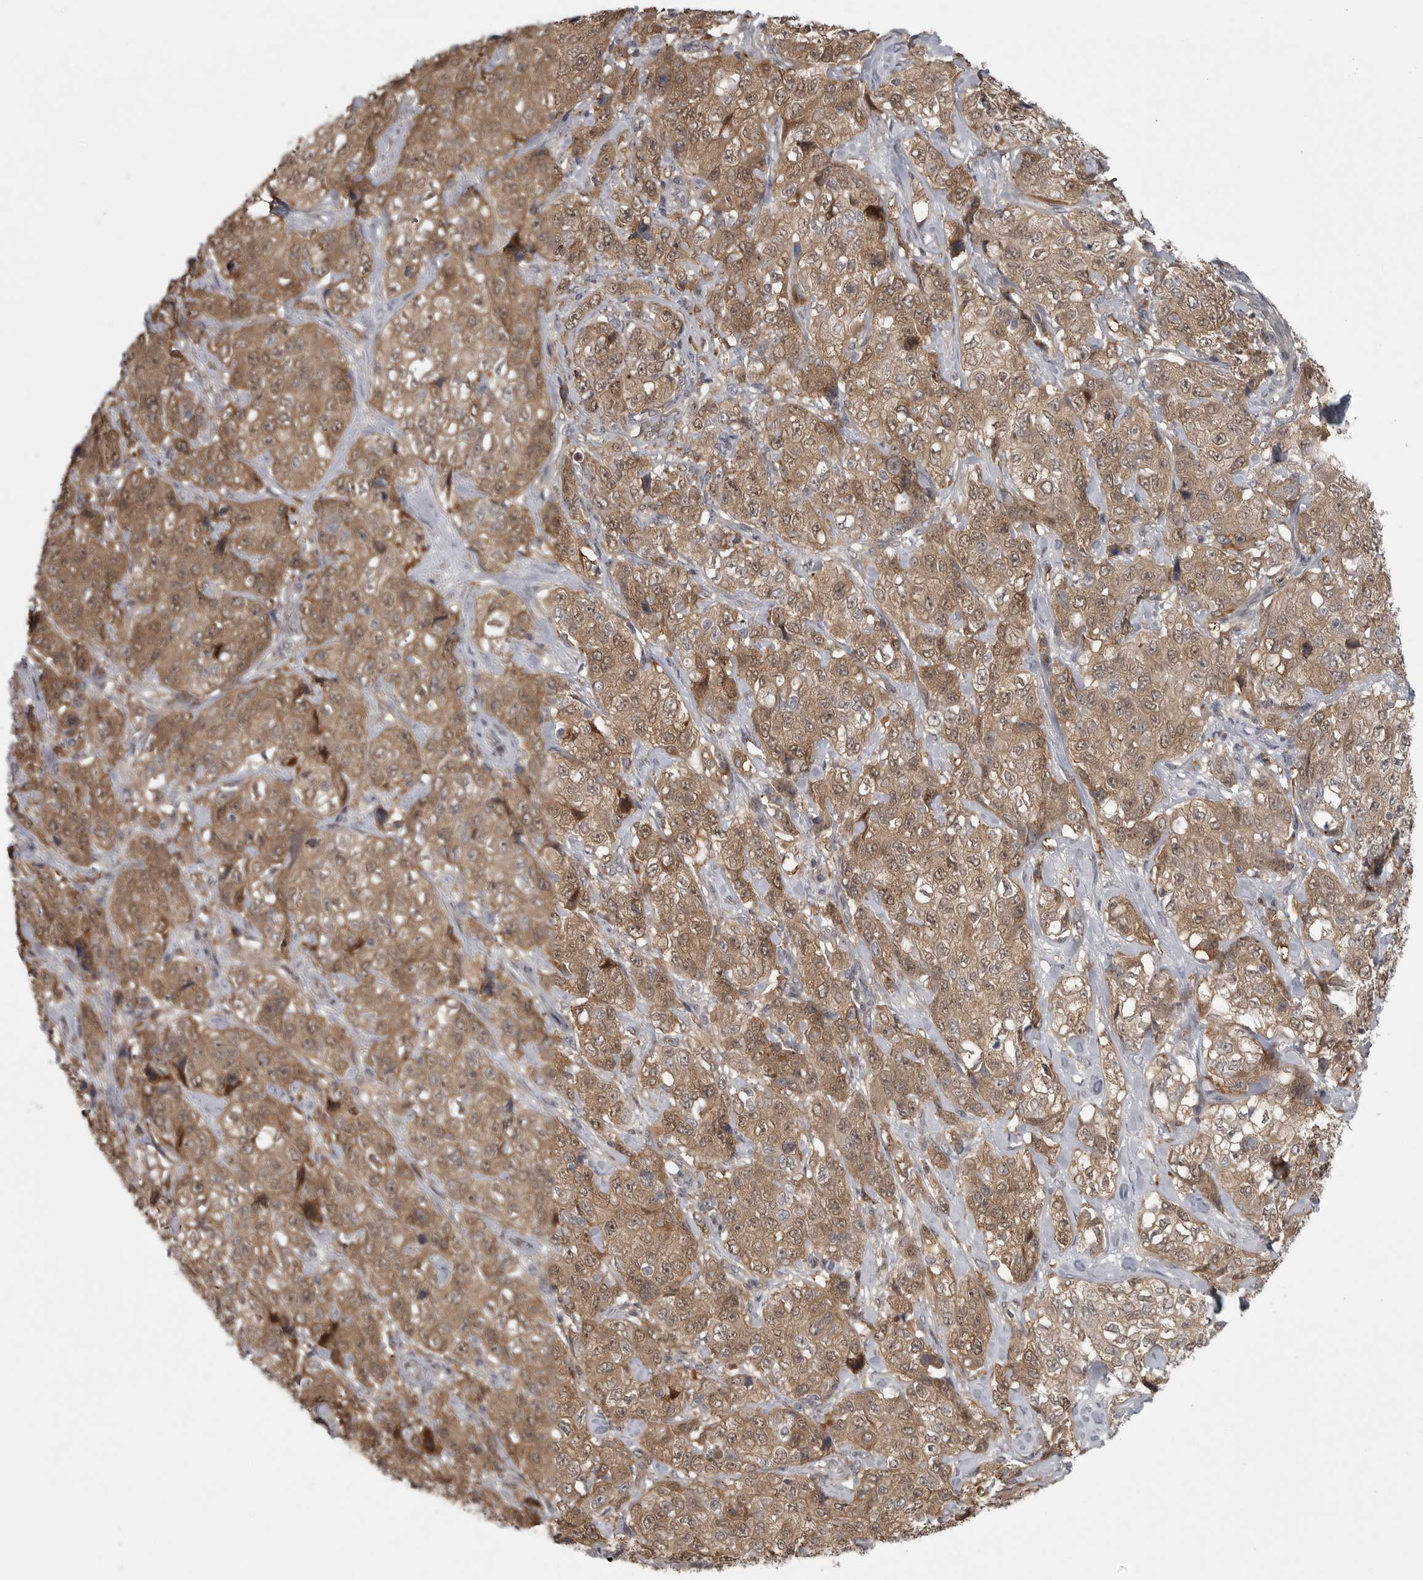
{"staining": {"intensity": "moderate", "quantity": ">75%", "location": "cytoplasmic/membranous,nuclear"}, "tissue": "stomach cancer", "cell_type": "Tumor cells", "image_type": "cancer", "snomed": [{"axis": "morphology", "description": "Adenocarcinoma, NOS"}, {"axis": "topography", "description": "Stomach"}], "caption": "IHC micrograph of neoplastic tissue: stomach cancer stained using immunohistochemistry (IHC) displays medium levels of moderate protein expression localized specifically in the cytoplasmic/membranous and nuclear of tumor cells, appearing as a cytoplasmic/membranous and nuclear brown color.", "gene": "PPP1R9A", "patient": {"sex": "male", "age": 48}}